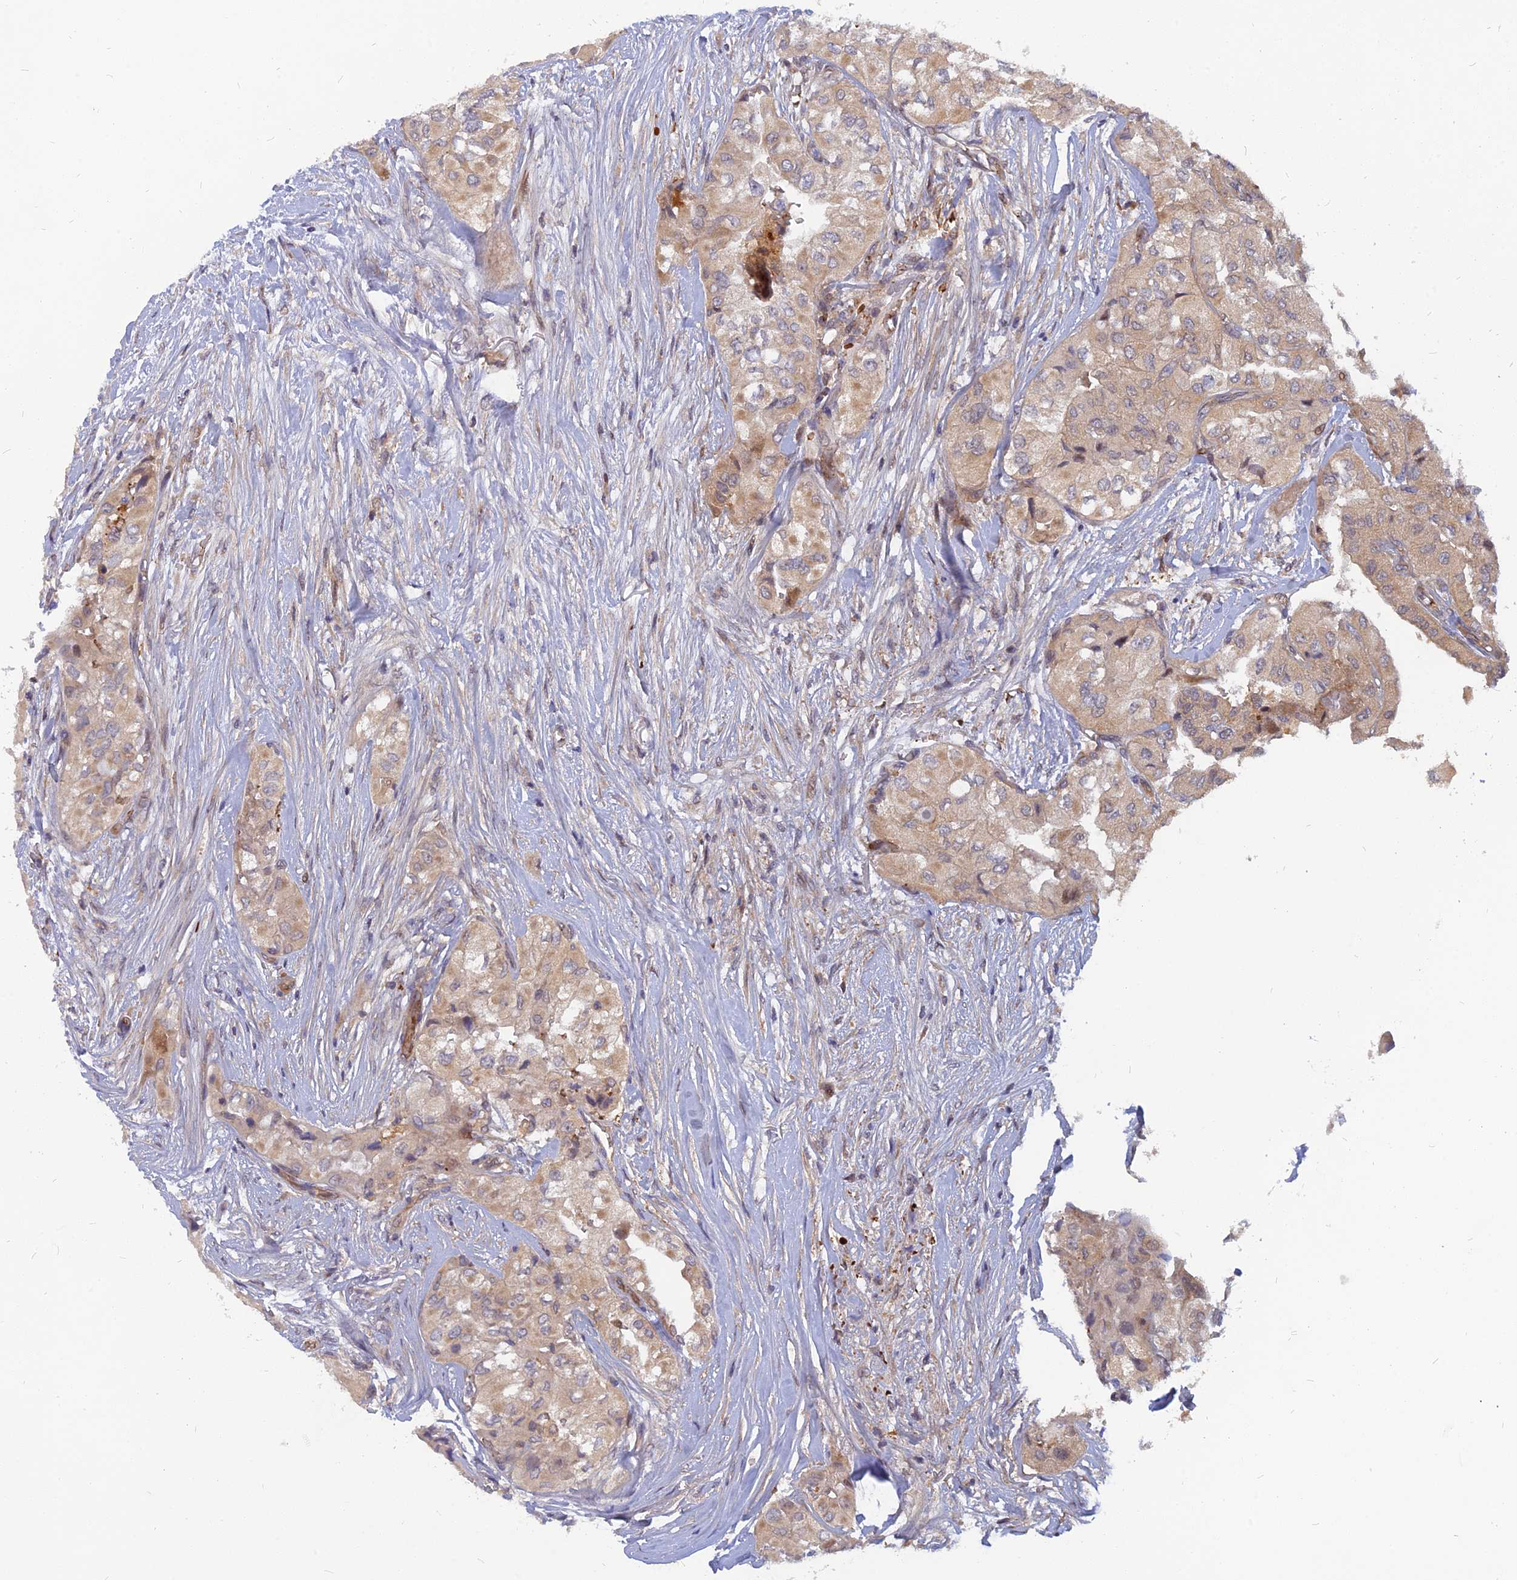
{"staining": {"intensity": "moderate", "quantity": ">75%", "location": "cytoplasmic/membranous"}, "tissue": "thyroid cancer", "cell_type": "Tumor cells", "image_type": "cancer", "snomed": [{"axis": "morphology", "description": "Papillary adenocarcinoma, NOS"}, {"axis": "topography", "description": "Thyroid gland"}], "caption": "There is medium levels of moderate cytoplasmic/membranous staining in tumor cells of thyroid papillary adenocarcinoma, as demonstrated by immunohistochemical staining (brown color).", "gene": "ARL2BP", "patient": {"sex": "female", "age": 59}}